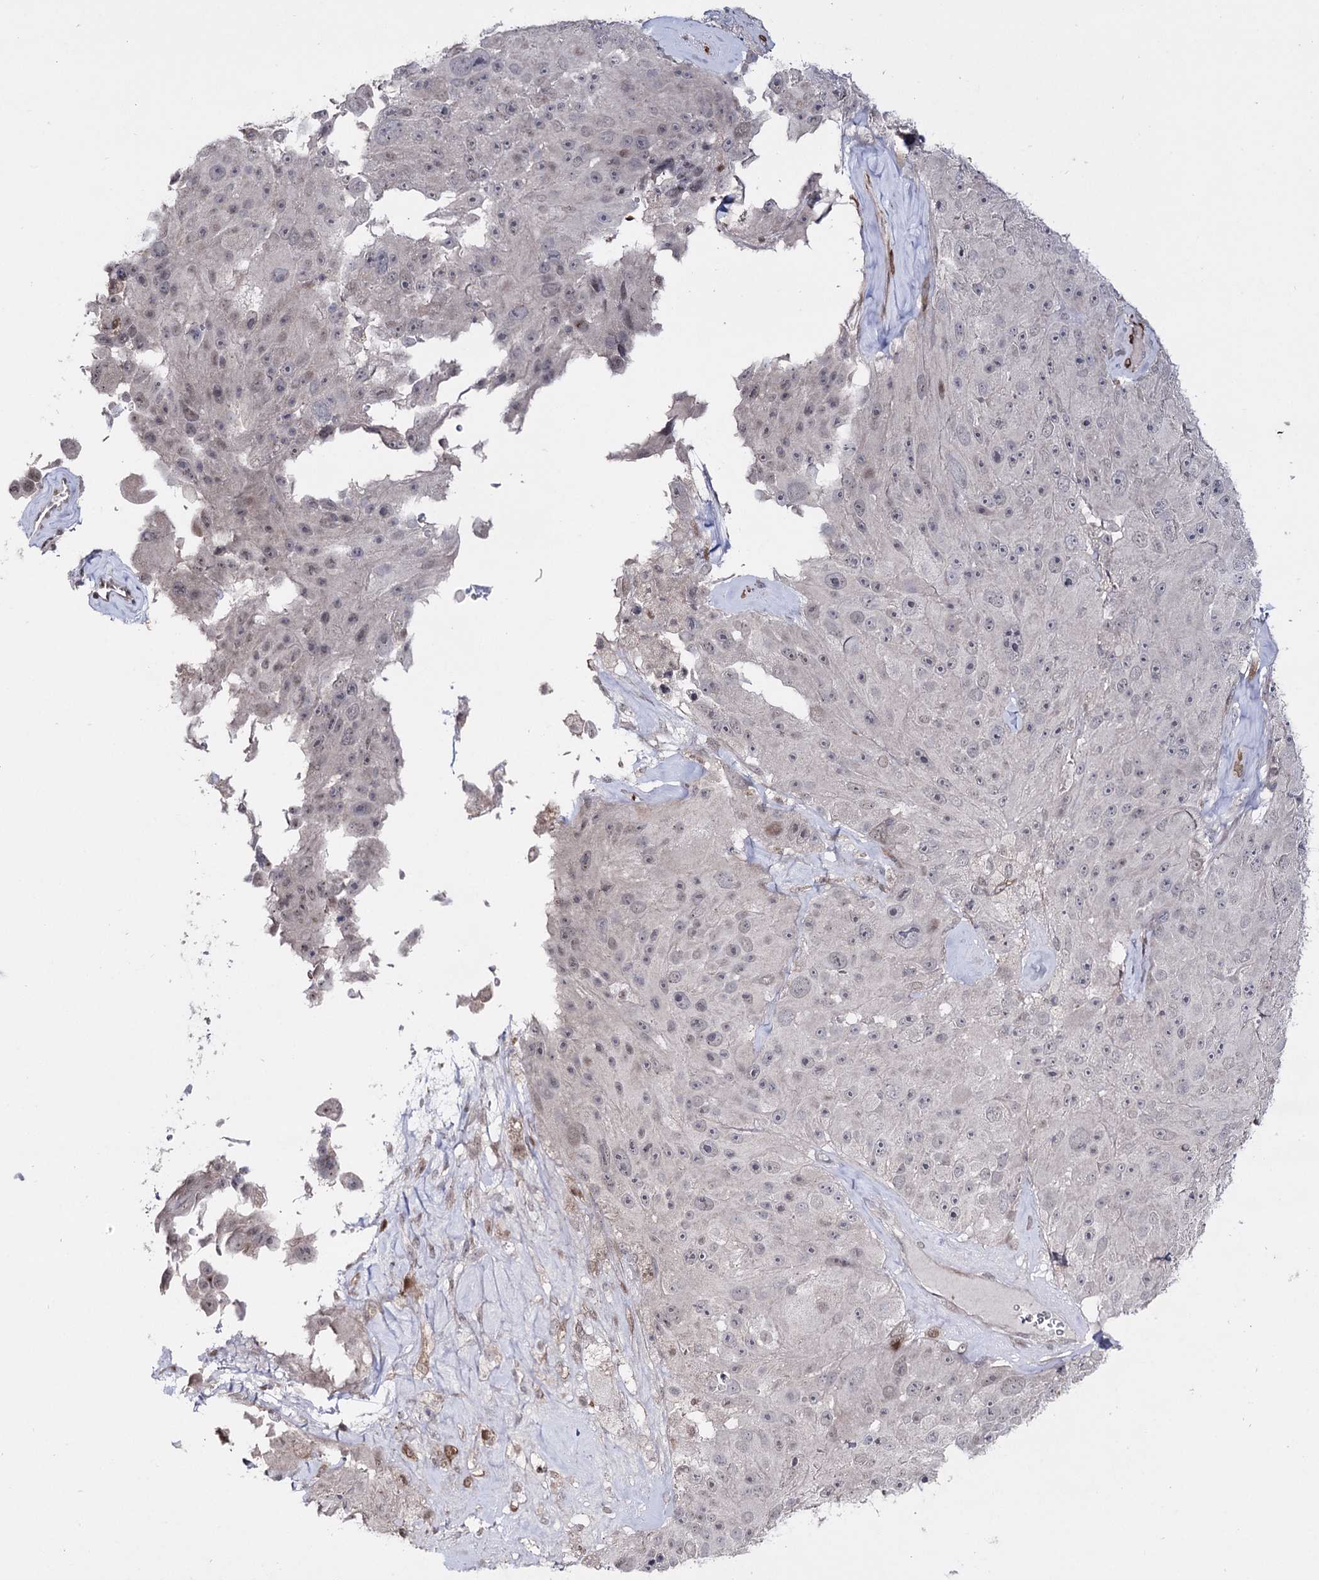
{"staining": {"intensity": "negative", "quantity": "none", "location": "none"}, "tissue": "melanoma", "cell_type": "Tumor cells", "image_type": "cancer", "snomed": [{"axis": "morphology", "description": "Malignant melanoma, Metastatic site"}, {"axis": "topography", "description": "Lymph node"}], "caption": "Immunohistochemical staining of melanoma shows no significant expression in tumor cells.", "gene": "HSD11B2", "patient": {"sex": "male", "age": 62}}